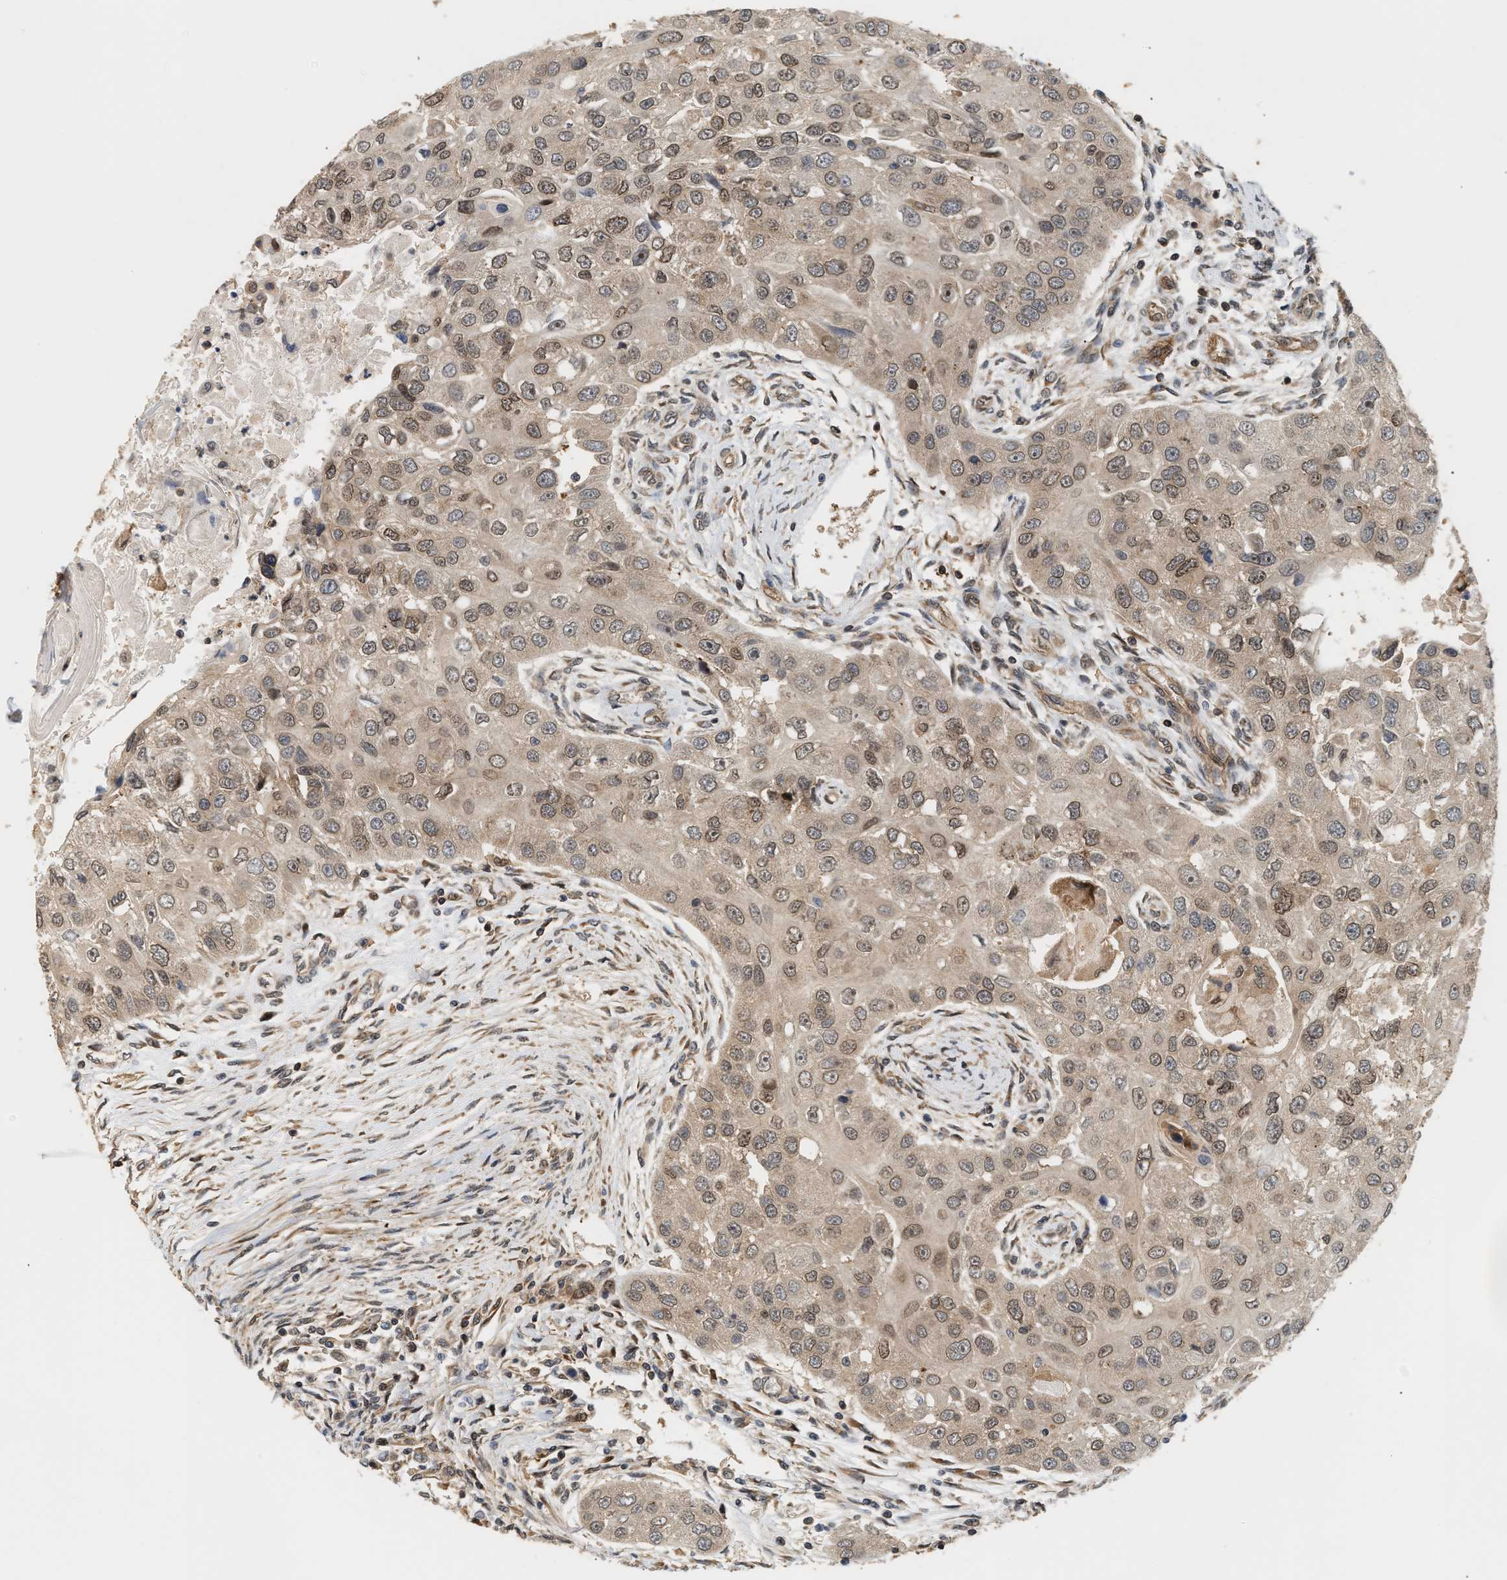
{"staining": {"intensity": "weak", "quantity": ">75%", "location": "cytoplasmic/membranous,nuclear"}, "tissue": "head and neck cancer", "cell_type": "Tumor cells", "image_type": "cancer", "snomed": [{"axis": "morphology", "description": "Normal tissue, NOS"}, {"axis": "morphology", "description": "Squamous cell carcinoma, NOS"}, {"axis": "topography", "description": "Skeletal muscle"}, {"axis": "topography", "description": "Head-Neck"}], "caption": "An image showing weak cytoplasmic/membranous and nuclear expression in about >75% of tumor cells in squamous cell carcinoma (head and neck), as visualized by brown immunohistochemical staining.", "gene": "ABHD5", "patient": {"sex": "male", "age": 51}}